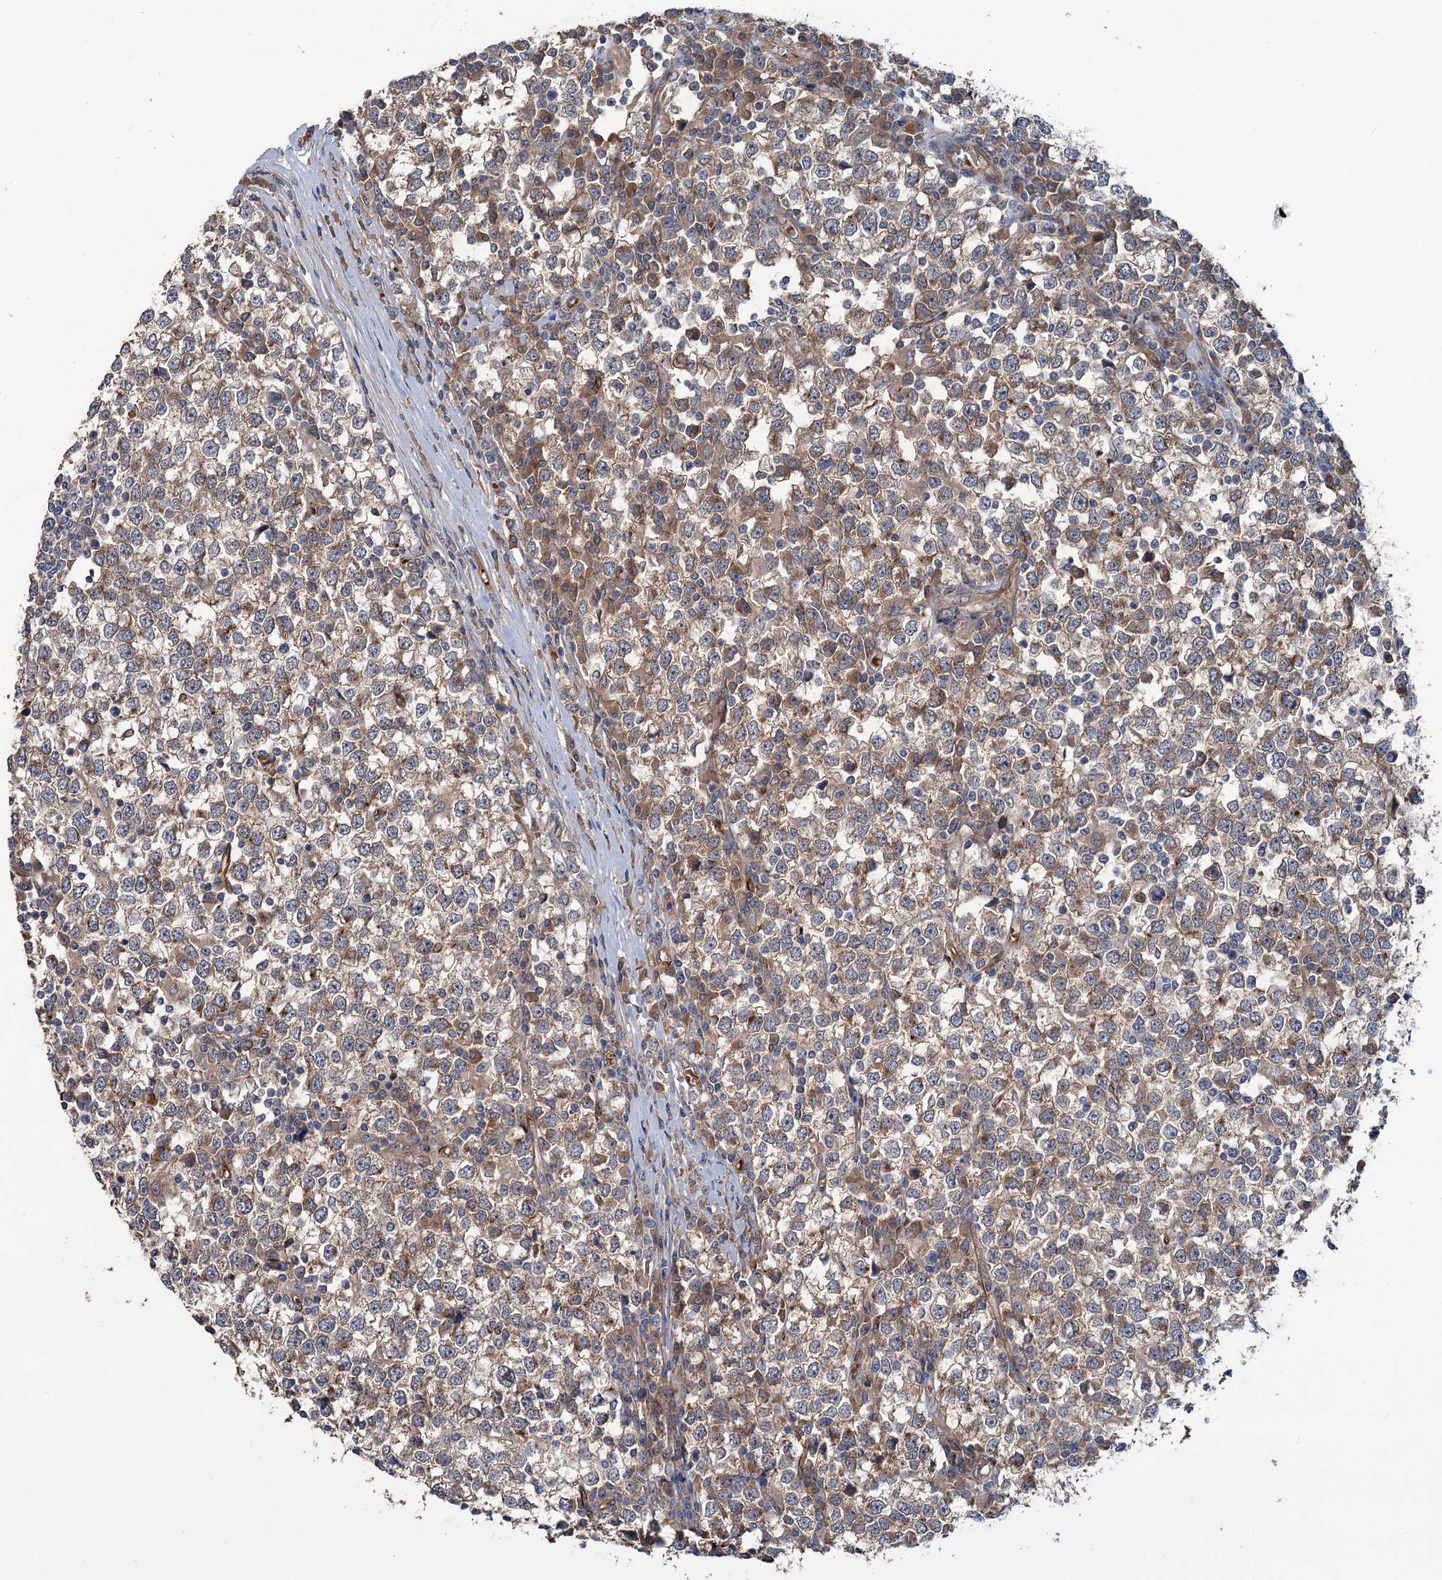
{"staining": {"intensity": "moderate", "quantity": "25%-75%", "location": "cytoplasmic/membranous"}, "tissue": "testis cancer", "cell_type": "Tumor cells", "image_type": "cancer", "snomed": [{"axis": "morphology", "description": "Seminoma, NOS"}, {"axis": "topography", "description": "Testis"}], "caption": "Human seminoma (testis) stained with a protein marker demonstrates moderate staining in tumor cells.", "gene": "PKN2", "patient": {"sex": "male", "age": 65}}